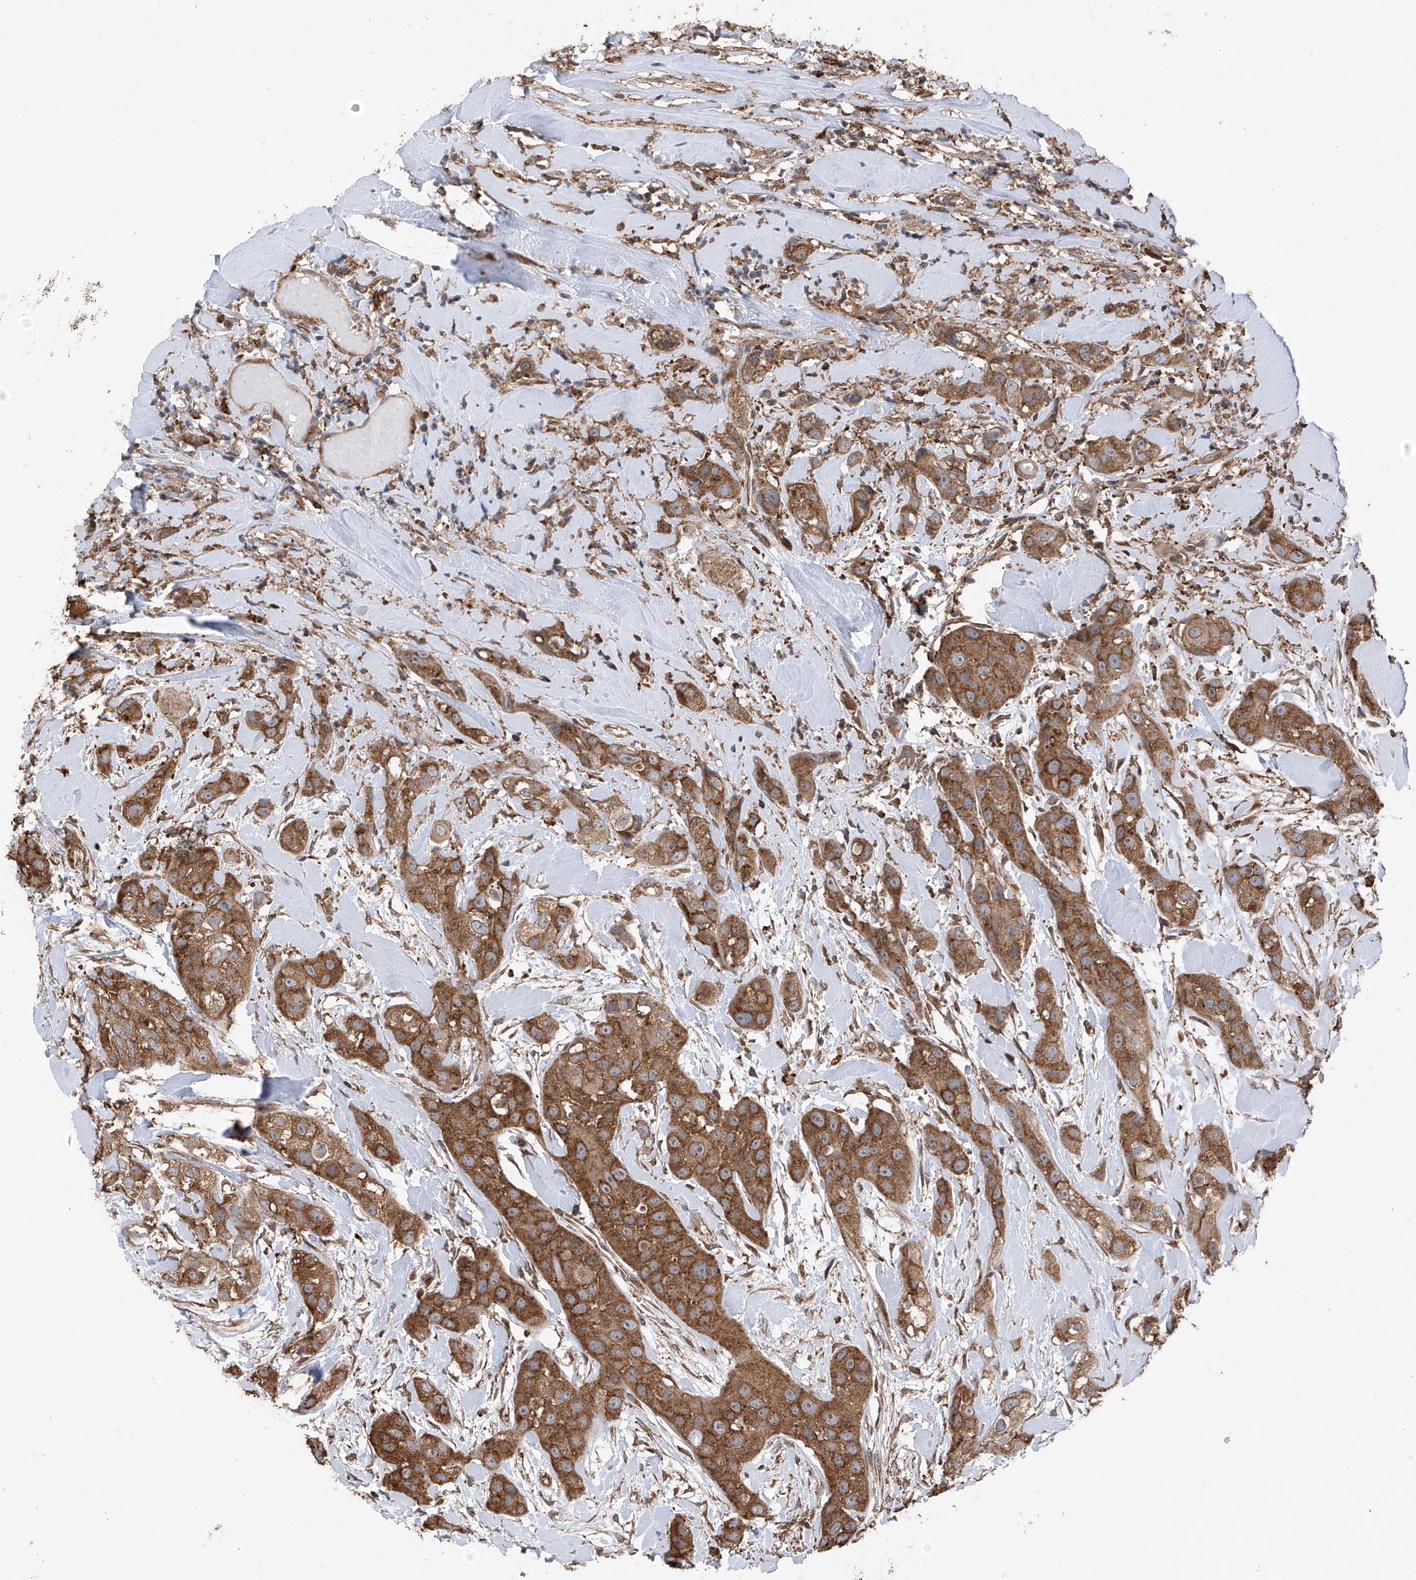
{"staining": {"intensity": "moderate", "quantity": ">75%", "location": "cytoplasmic/membranous"}, "tissue": "head and neck cancer", "cell_type": "Tumor cells", "image_type": "cancer", "snomed": [{"axis": "morphology", "description": "Normal tissue, NOS"}, {"axis": "morphology", "description": "Squamous cell carcinoma, NOS"}, {"axis": "topography", "description": "Skeletal muscle"}, {"axis": "topography", "description": "Head-Neck"}], "caption": "Human squamous cell carcinoma (head and neck) stained with a protein marker demonstrates moderate staining in tumor cells.", "gene": "ZNF189", "patient": {"sex": "male", "age": 51}}